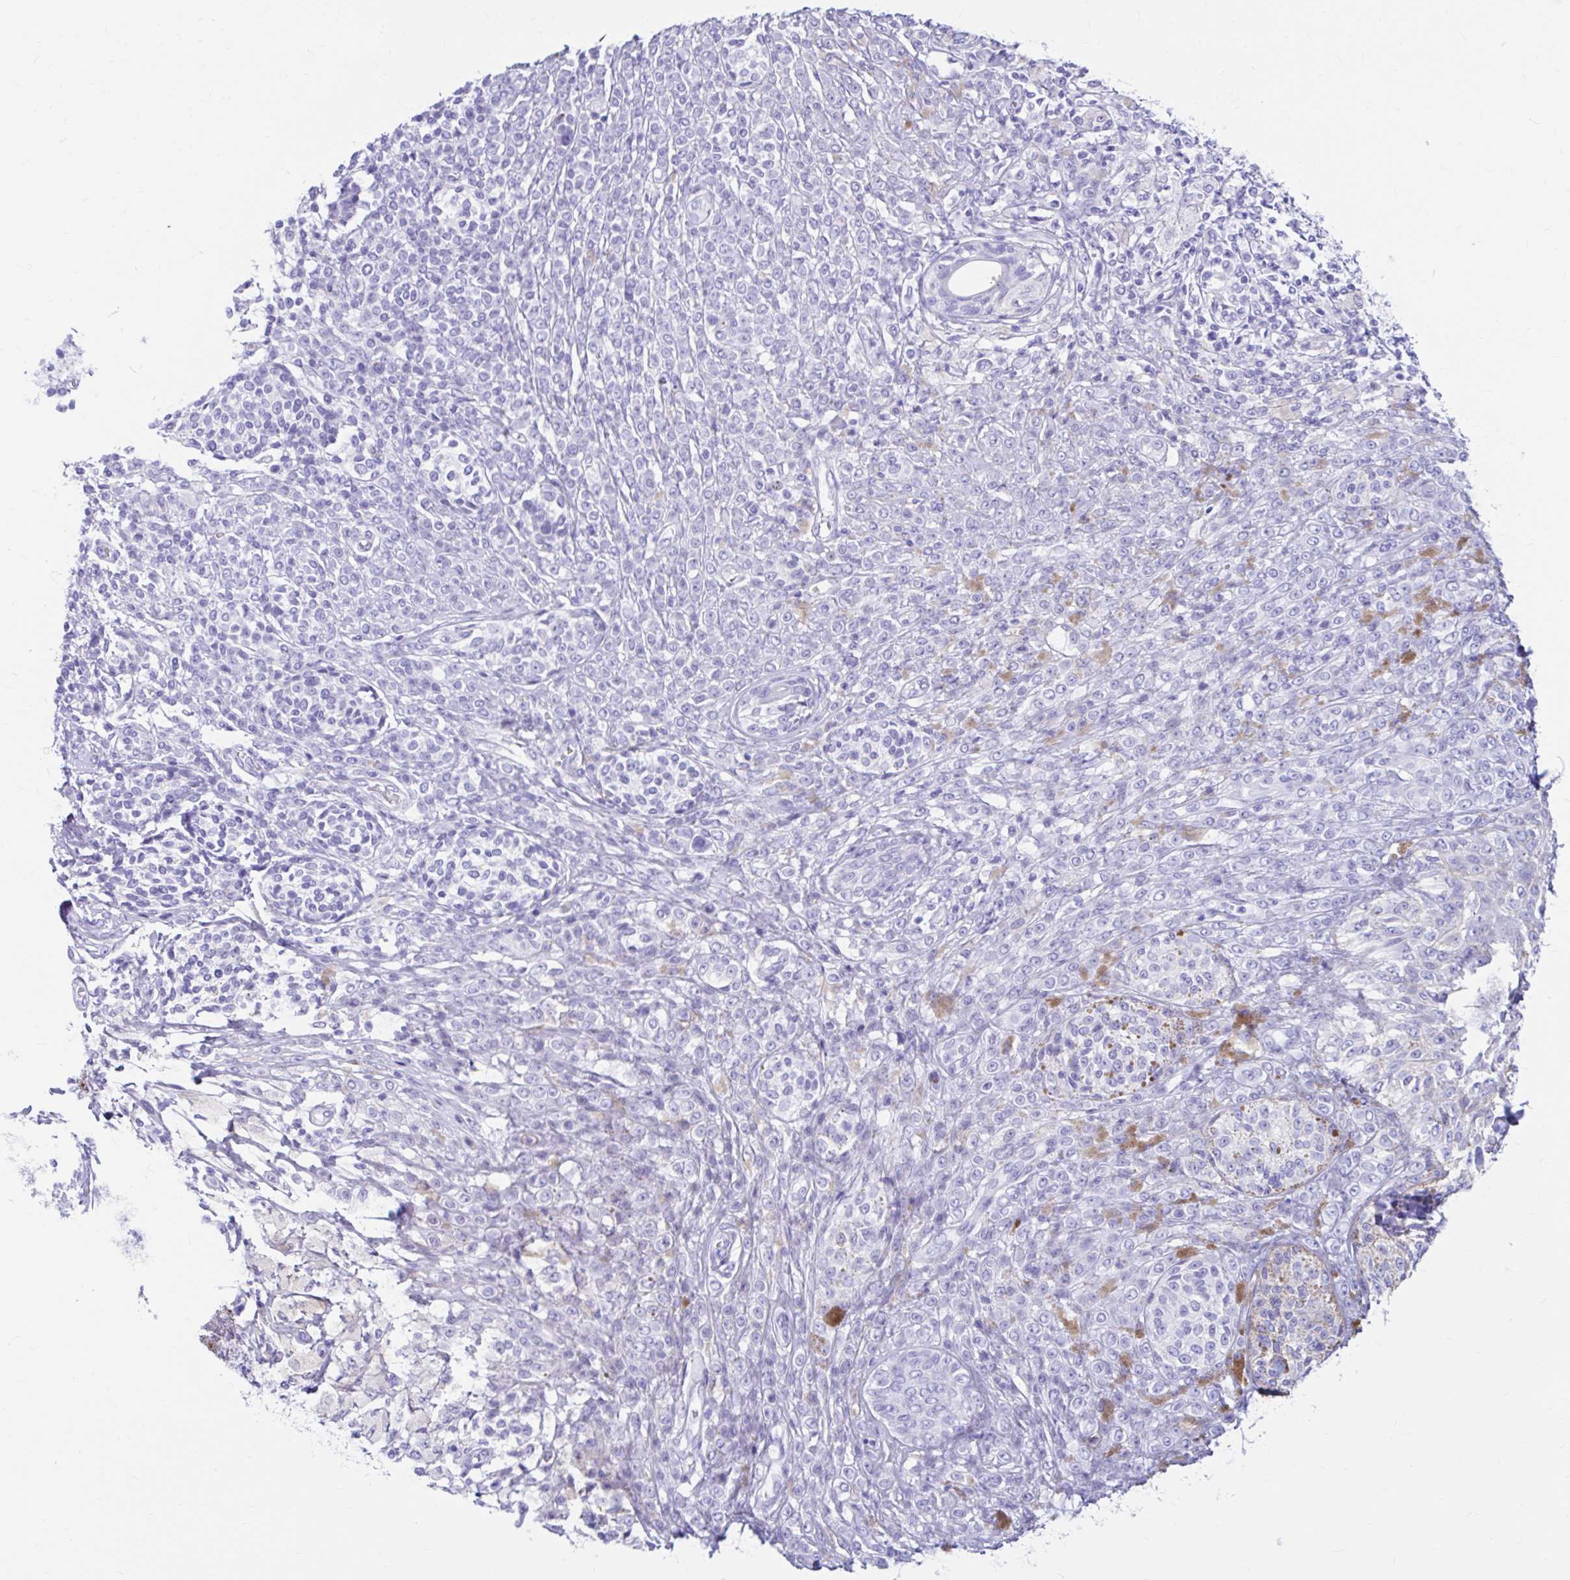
{"staining": {"intensity": "negative", "quantity": "none", "location": "none"}, "tissue": "melanoma", "cell_type": "Tumor cells", "image_type": "cancer", "snomed": [{"axis": "morphology", "description": "Malignant melanoma, NOS"}, {"axis": "topography", "description": "Skin"}], "caption": "High magnification brightfield microscopy of malignant melanoma stained with DAB (3,3'-diaminobenzidine) (brown) and counterstained with hematoxylin (blue): tumor cells show no significant positivity. (Stains: DAB (3,3'-diaminobenzidine) IHC with hematoxylin counter stain, Microscopy: brightfield microscopy at high magnification).", "gene": "NSG2", "patient": {"sex": "male", "age": 42}}